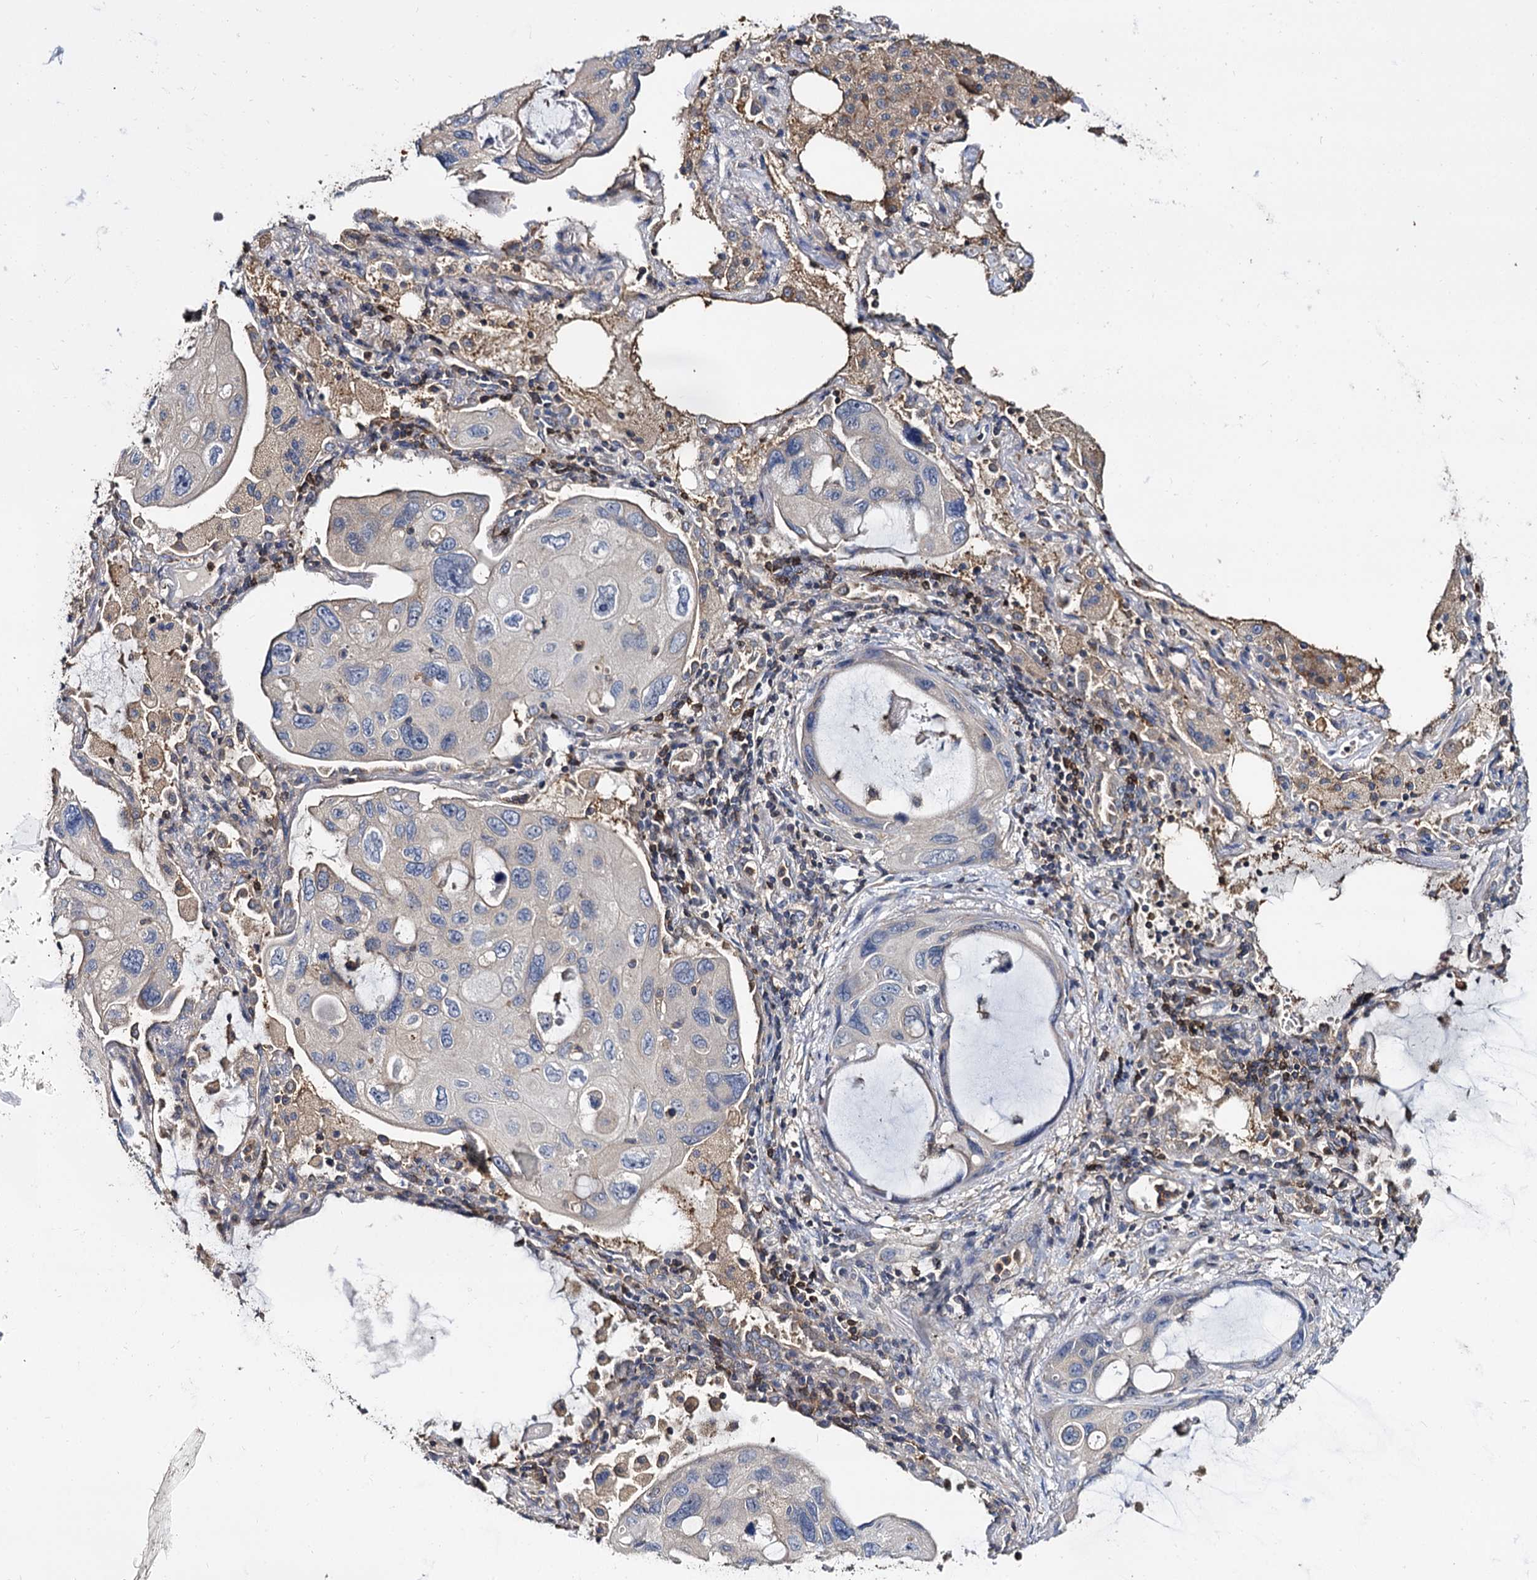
{"staining": {"intensity": "negative", "quantity": "none", "location": "none"}, "tissue": "lung cancer", "cell_type": "Tumor cells", "image_type": "cancer", "snomed": [{"axis": "morphology", "description": "Squamous cell carcinoma, NOS"}, {"axis": "topography", "description": "Lung"}], "caption": "There is no significant positivity in tumor cells of lung squamous cell carcinoma. Brightfield microscopy of IHC stained with DAB (3,3'-diaminobenzidine) (brown) and hematoxylin (blue), captured at high magnification.", "gene": "ANKRD13A", "patient": {"sex": "female", "age": 73}}